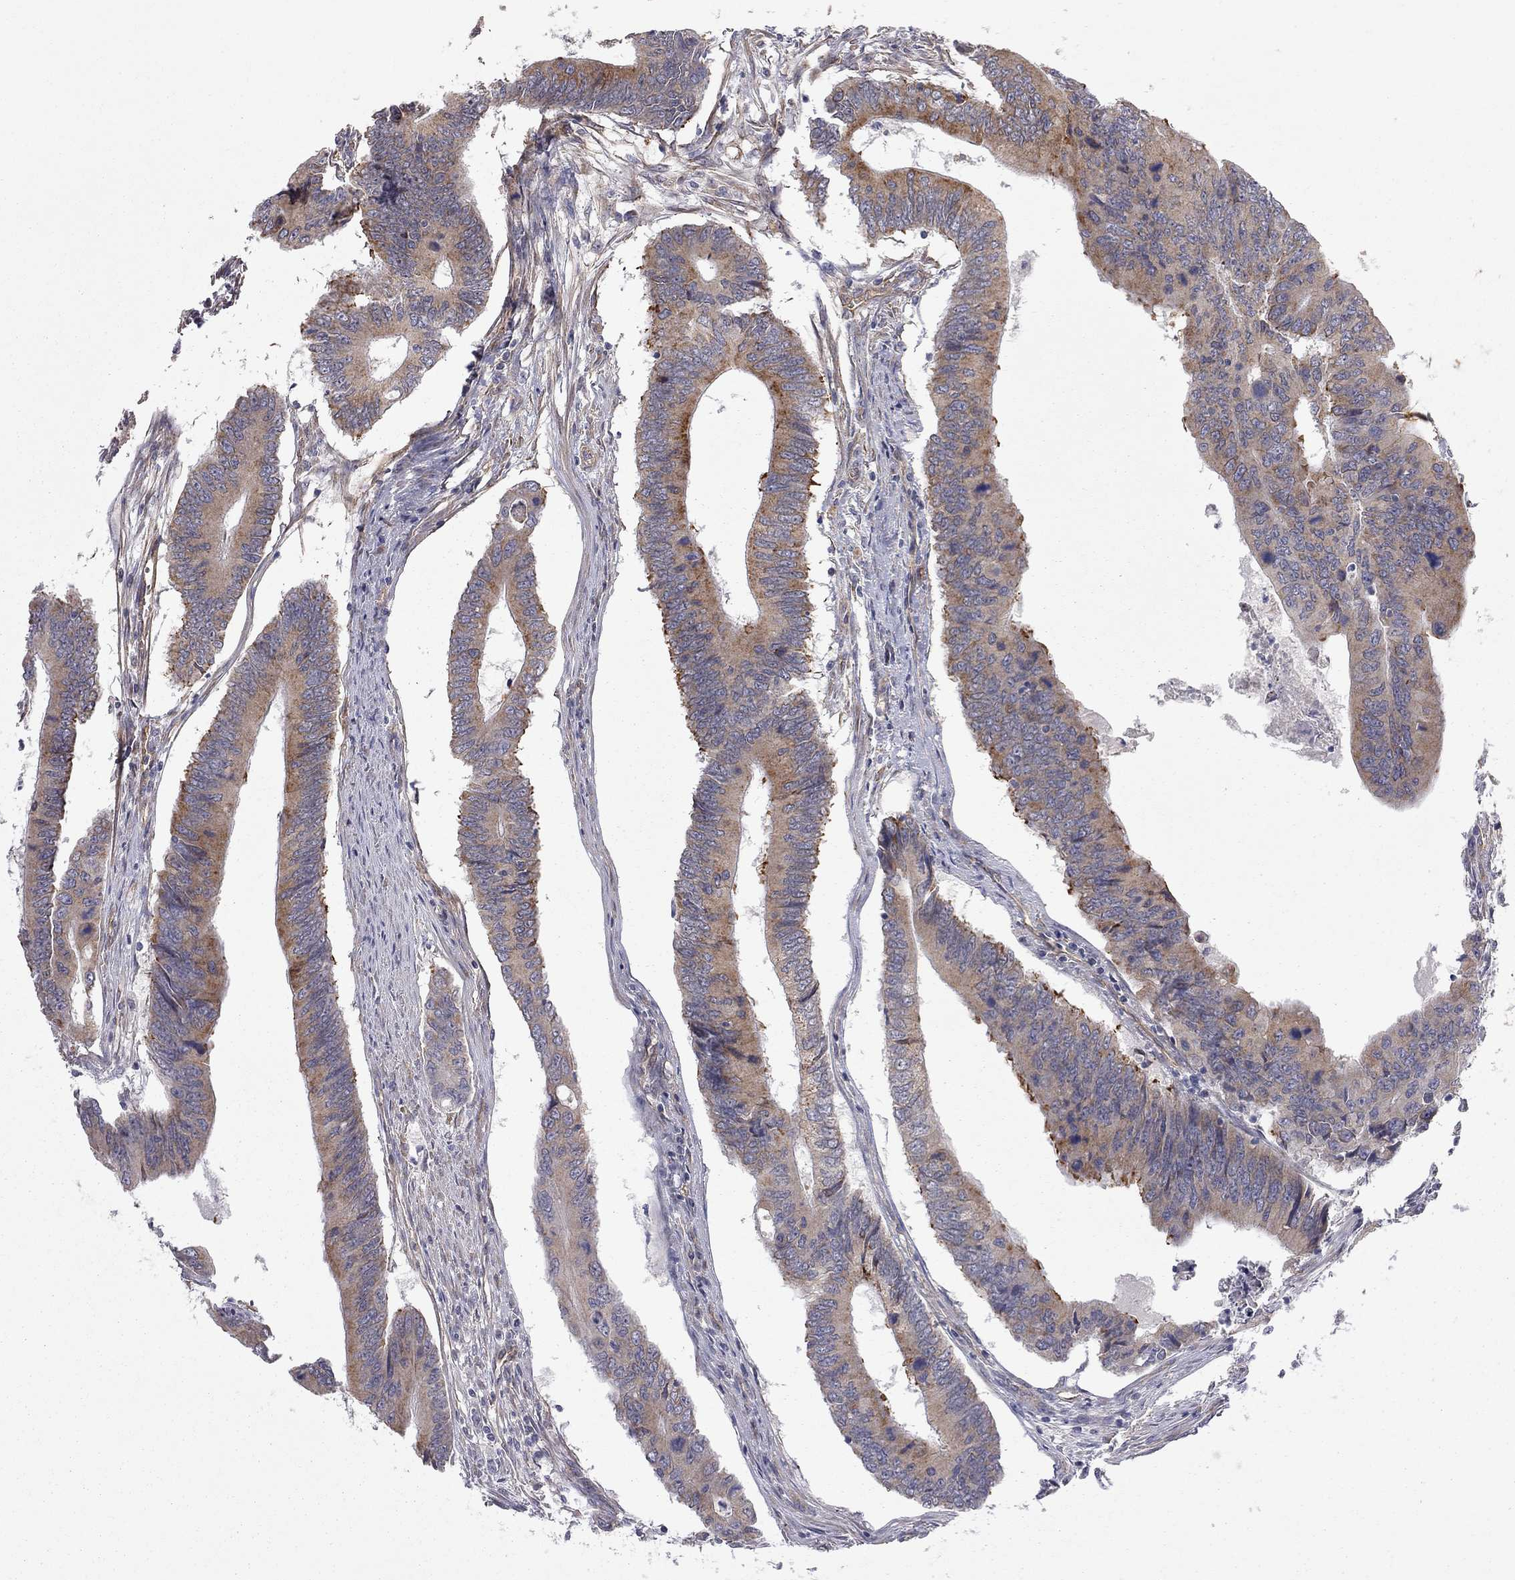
{"staining": {"intensity": "strong", "quantity": "<25%", "location": "cytoplasmic/membranous"}, "tissue": "colorectal cancer", "cell_type": "Tumor cells", "image_type": "cancer", "snomed": [{"axis": "morphology", "description": "Adenocarcinoma, NOS"}, {"axis": "topography", "description": "Colon"}], "caption": "A micrograph of colorectal cancer (adenocarcinoma) stained for a protein exhibits strong cytoplasmic/membranous brown staining in tumor cells.", "gene": "EXOC3L2", "patient": {"sex": "male", "age": 53}}